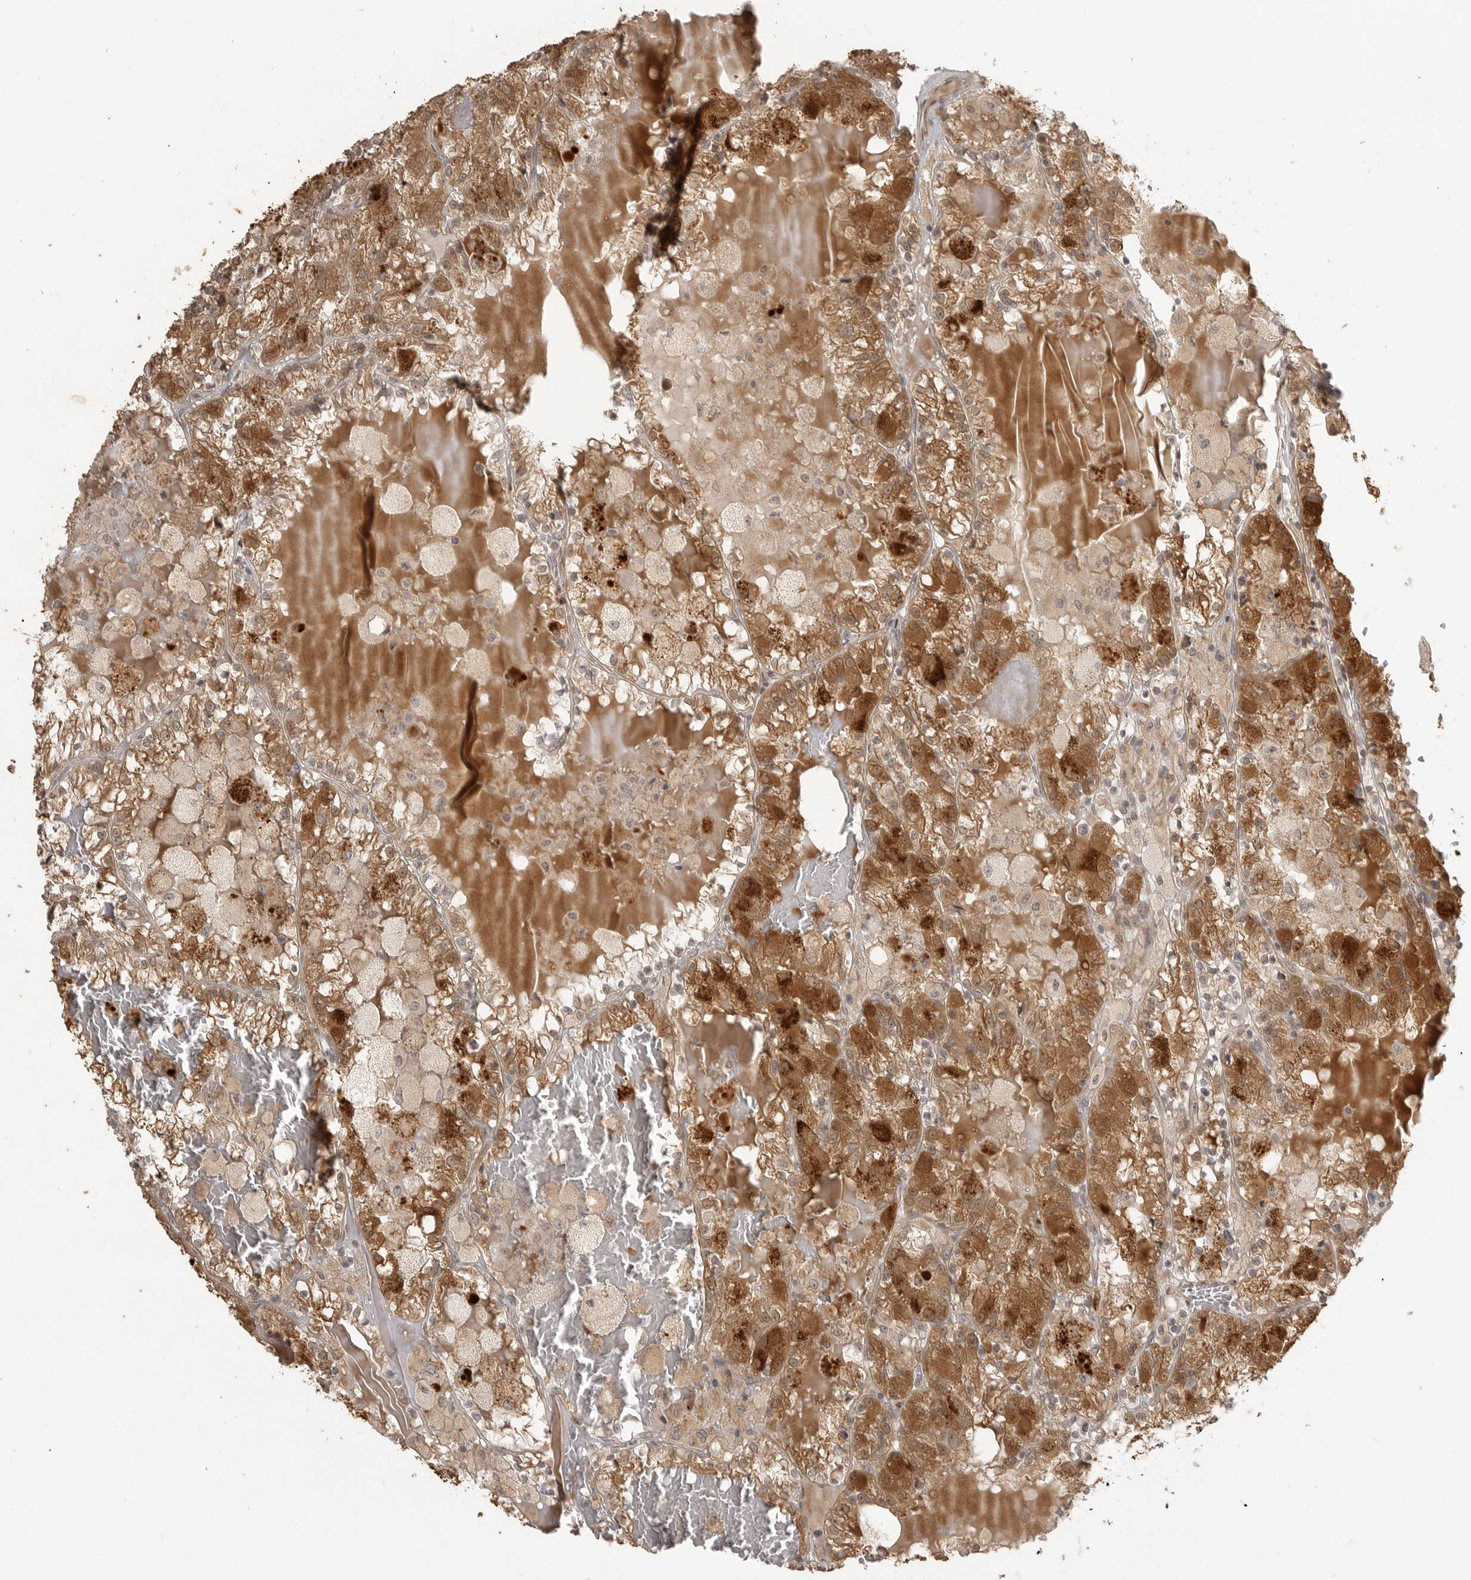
{"staining": {"intensity": "moderate", "quantity": ">75%", "location": "cytoplasmic/membranous"}, "tissue": "renal cancer", "cell_type": "Tumor cells", "image_type": "cancer", "snomed": [{"axis": "morphology", "description": "Adenocarcinoma, NOS"}, {"axis": "topography", "description": "Kidney"}], "caption": "Protein staining demonstrates moderate cytoplasmic/membranous expression in about >75% of tumor cells in renal cancer (adenocarcinoma). The protein is stained brown, and the nuclei are stained in blue (DAB (3,3'-diaminobenzidine) IHC with brightfield microscopy, high magnification).", "gene": "SMG8", "patient": {"sex": "female", "age": 56}}